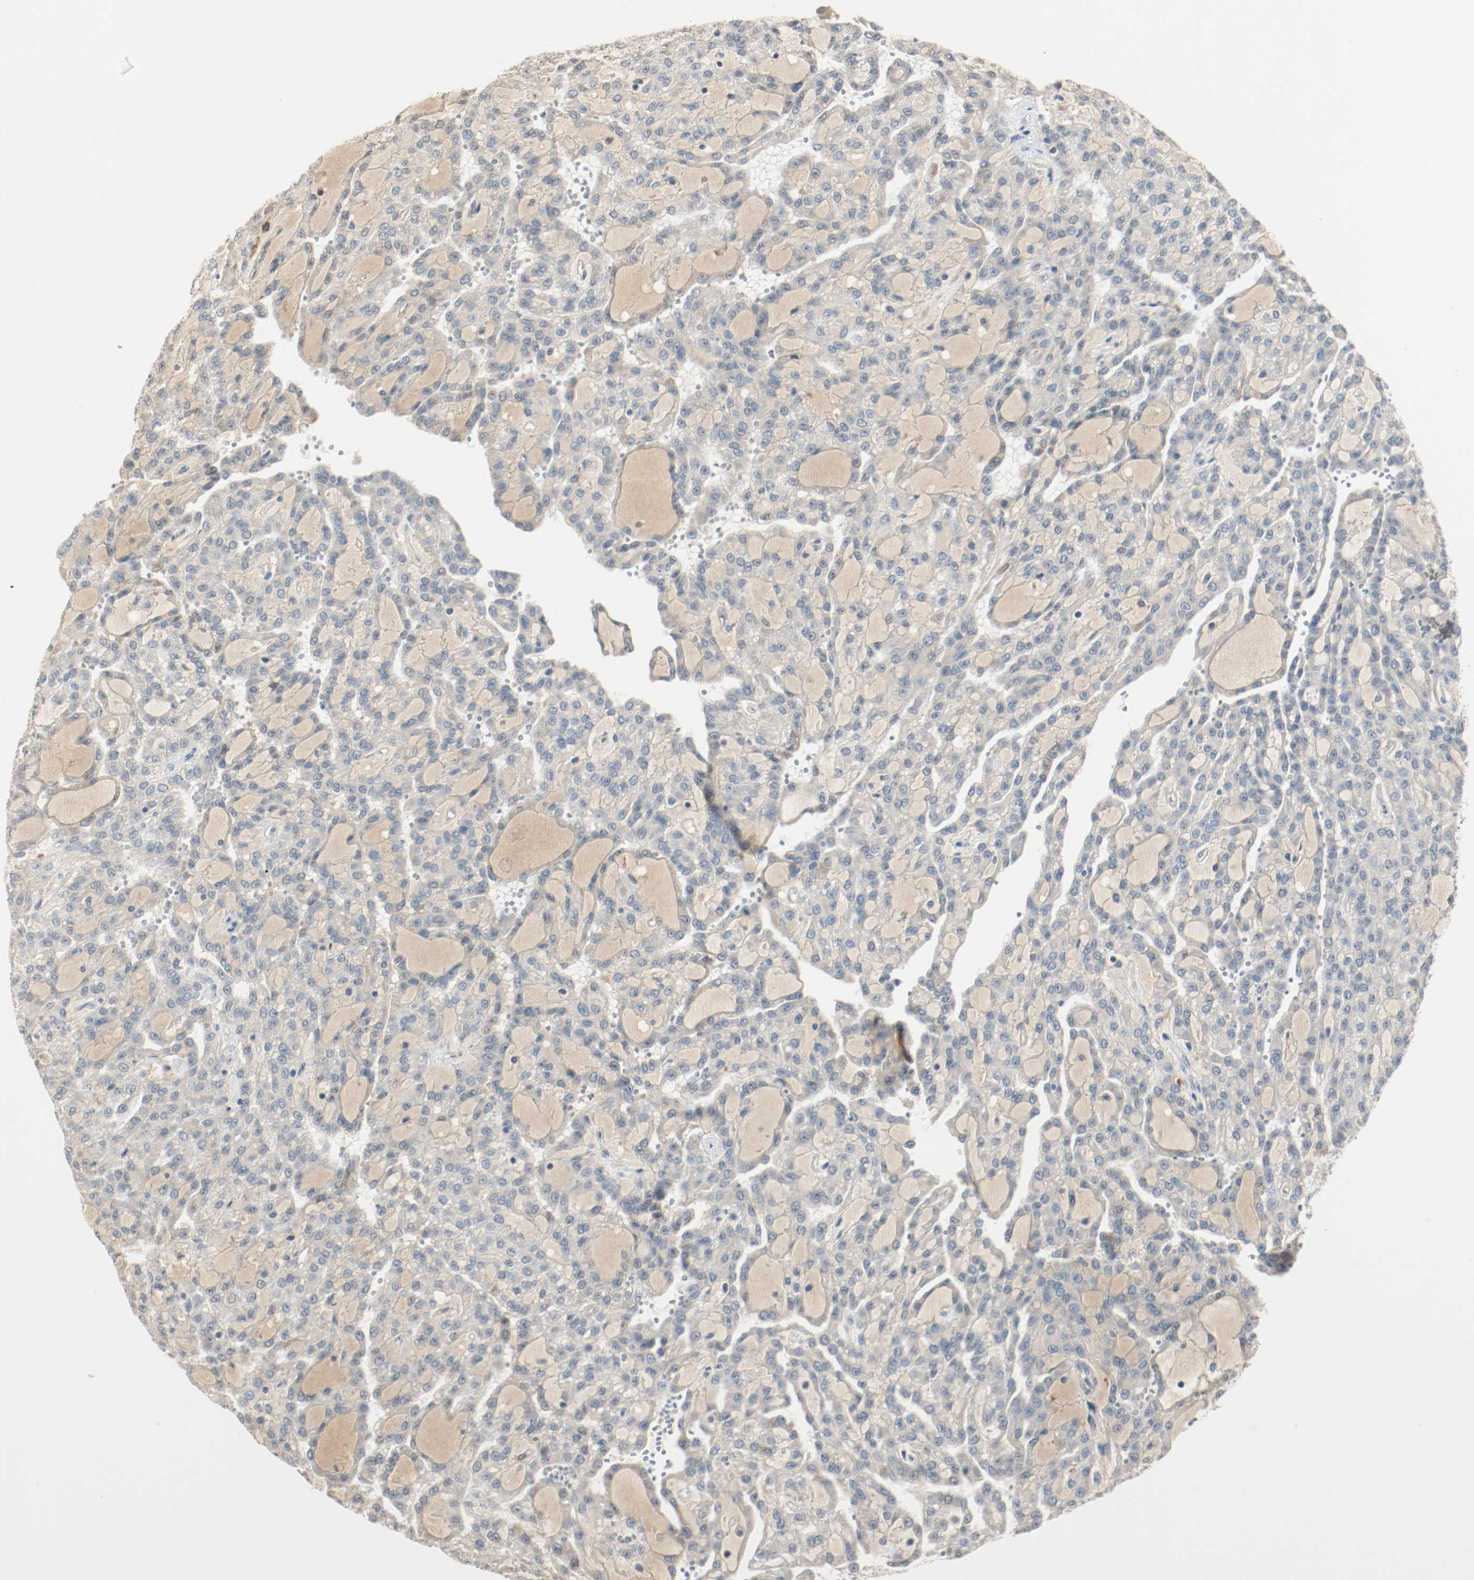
{"staining": {"intensity": "negative", "quantity": "none", "location": "none"}, "tissue": "renal cancer", "cell_type": "Tumor cells", "image_type": "cancer", "snomed": [{"axis": "morphology", "description": "Adenocarcinoma, NOS"}, {"axis": "topography", "description": "Kidney"}], "caption": "Immunohistochemistry photomicrograph of renal adenocarcinoma stained for a protein (brown), which displays no expression in tumor cells. The staining is performed using DAB (3,3'-diaminobenzidine) brown chromogen with nuclei counter-stained in using hematoxylin.", "gene": "MELTF", "patient": {"sex": "male", "age": 63}}